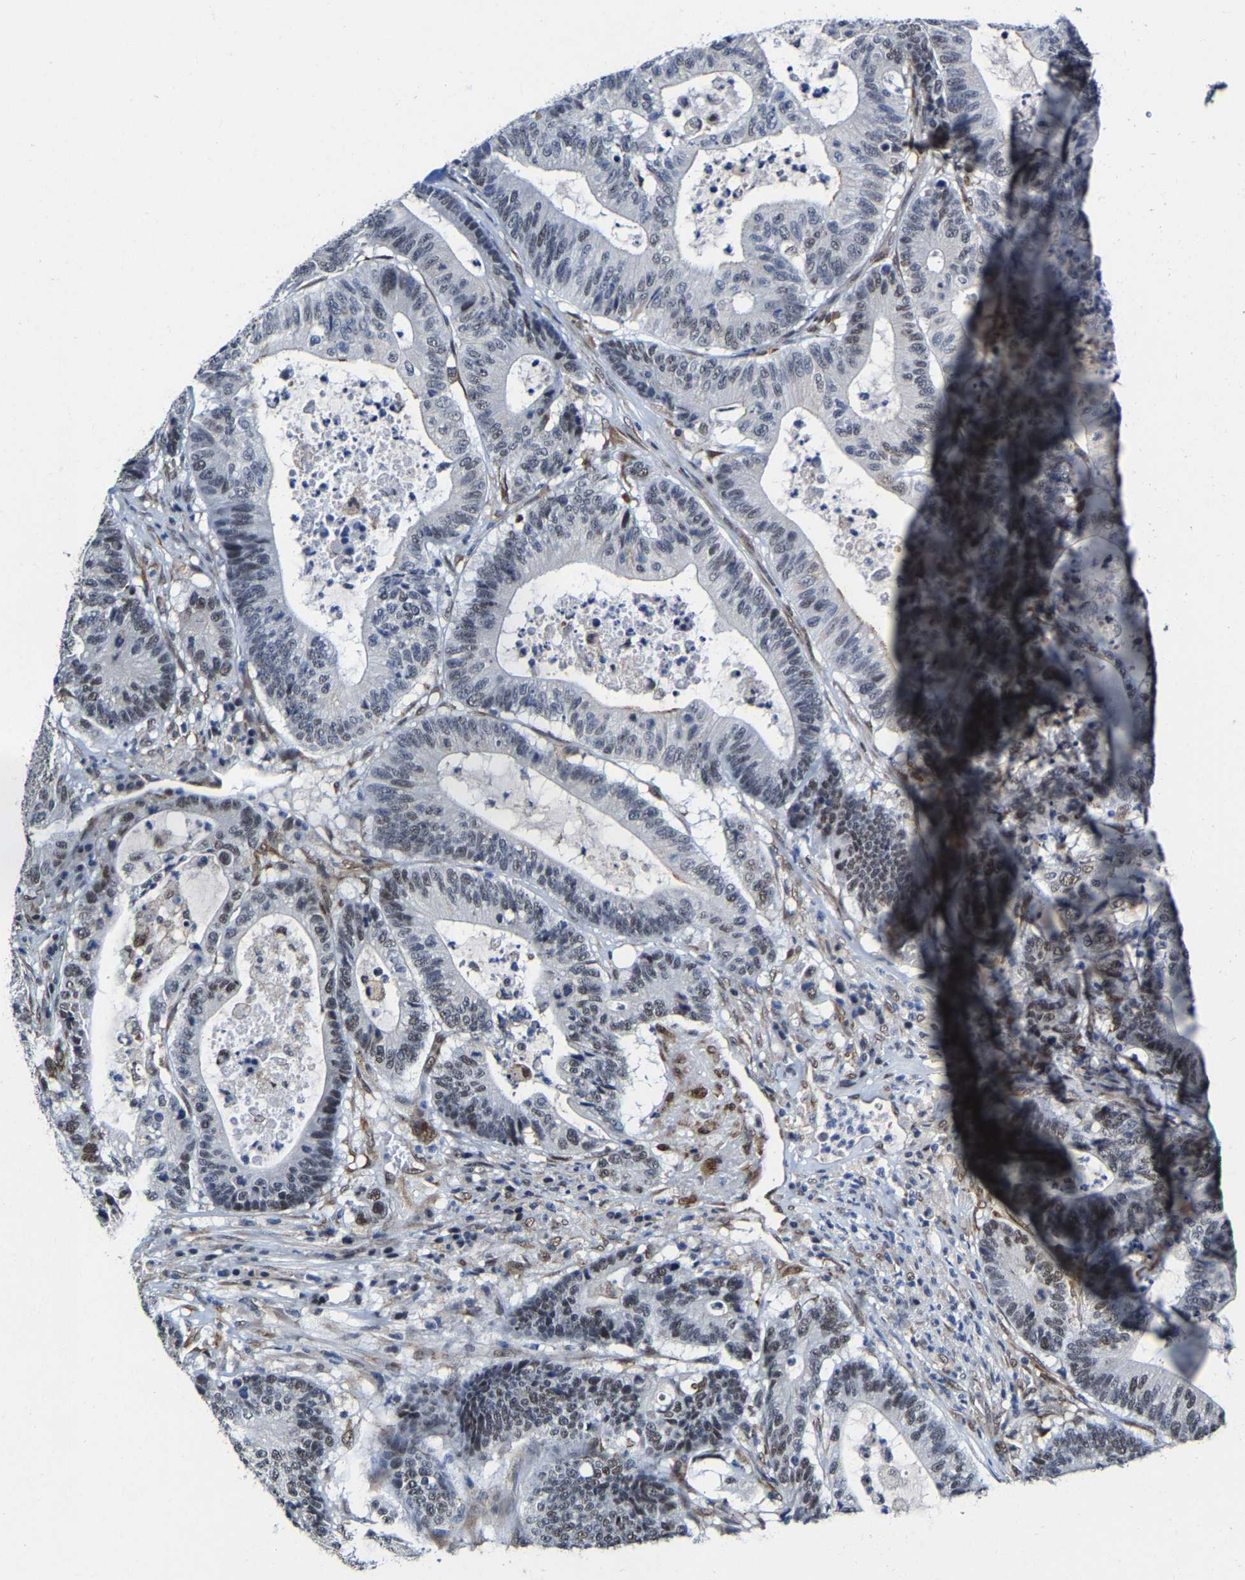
{"staining": {"intensity": "moderate", "quantity": "<25%", "location": "nuclear"}, "tissue": "colorectal cancer", "cell_type": "Tumor cells", "image_type": "cancer", "snomed": [{"axis": "morphology", "description": "Adenocarcinoma, NOS"}, {"axis": "topography", "description": "Colon"}], "caption": "Moderate nuclear staining for a protein is identified in about <25% of tumor cells of colorectal cancer using immunohistochemistry.", "gene": "METTL1", "patient": {"sex": "female", "age": 84}}